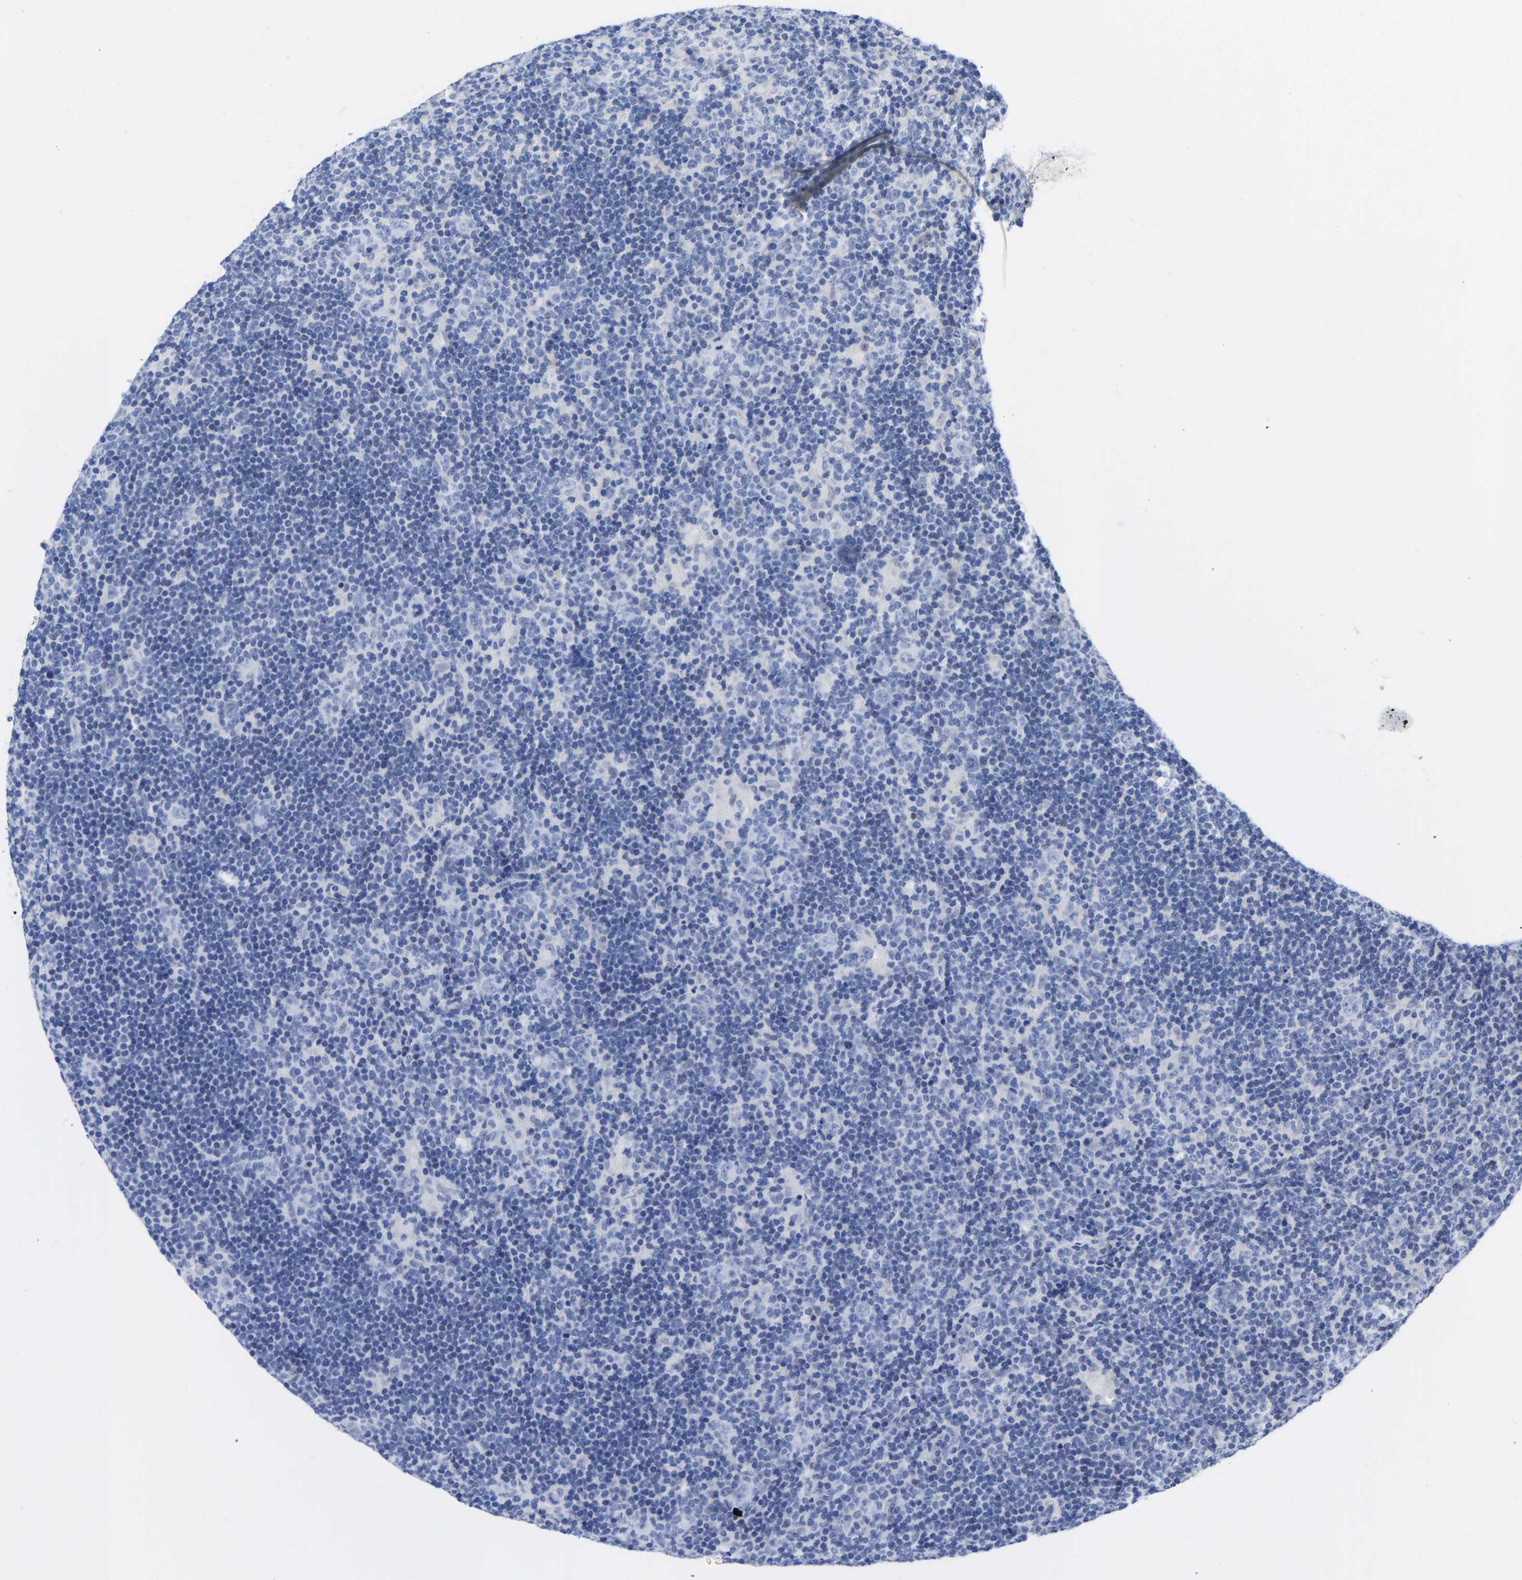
{"staining": {"intensity": "negative", "quantity": "none", "location": "none"}, "tissue": "lymphoma", "cell_type": "Tumor cells", "image_type": "cancer", "snomed": [{"axis": "morphology", "description": "Hodgkin's disease, NOS"}, {"axis": "topography", "description": "Lymph node"}], "caption": "IHC image of neoplastic tissue: human Hodgkin's disease stained with DAB (3,3'-diaminobenzidine) reveals no significant protein staining in tumor cells.", "gene": "GPA33", "patient": {"sex": "female", "age": 57}}